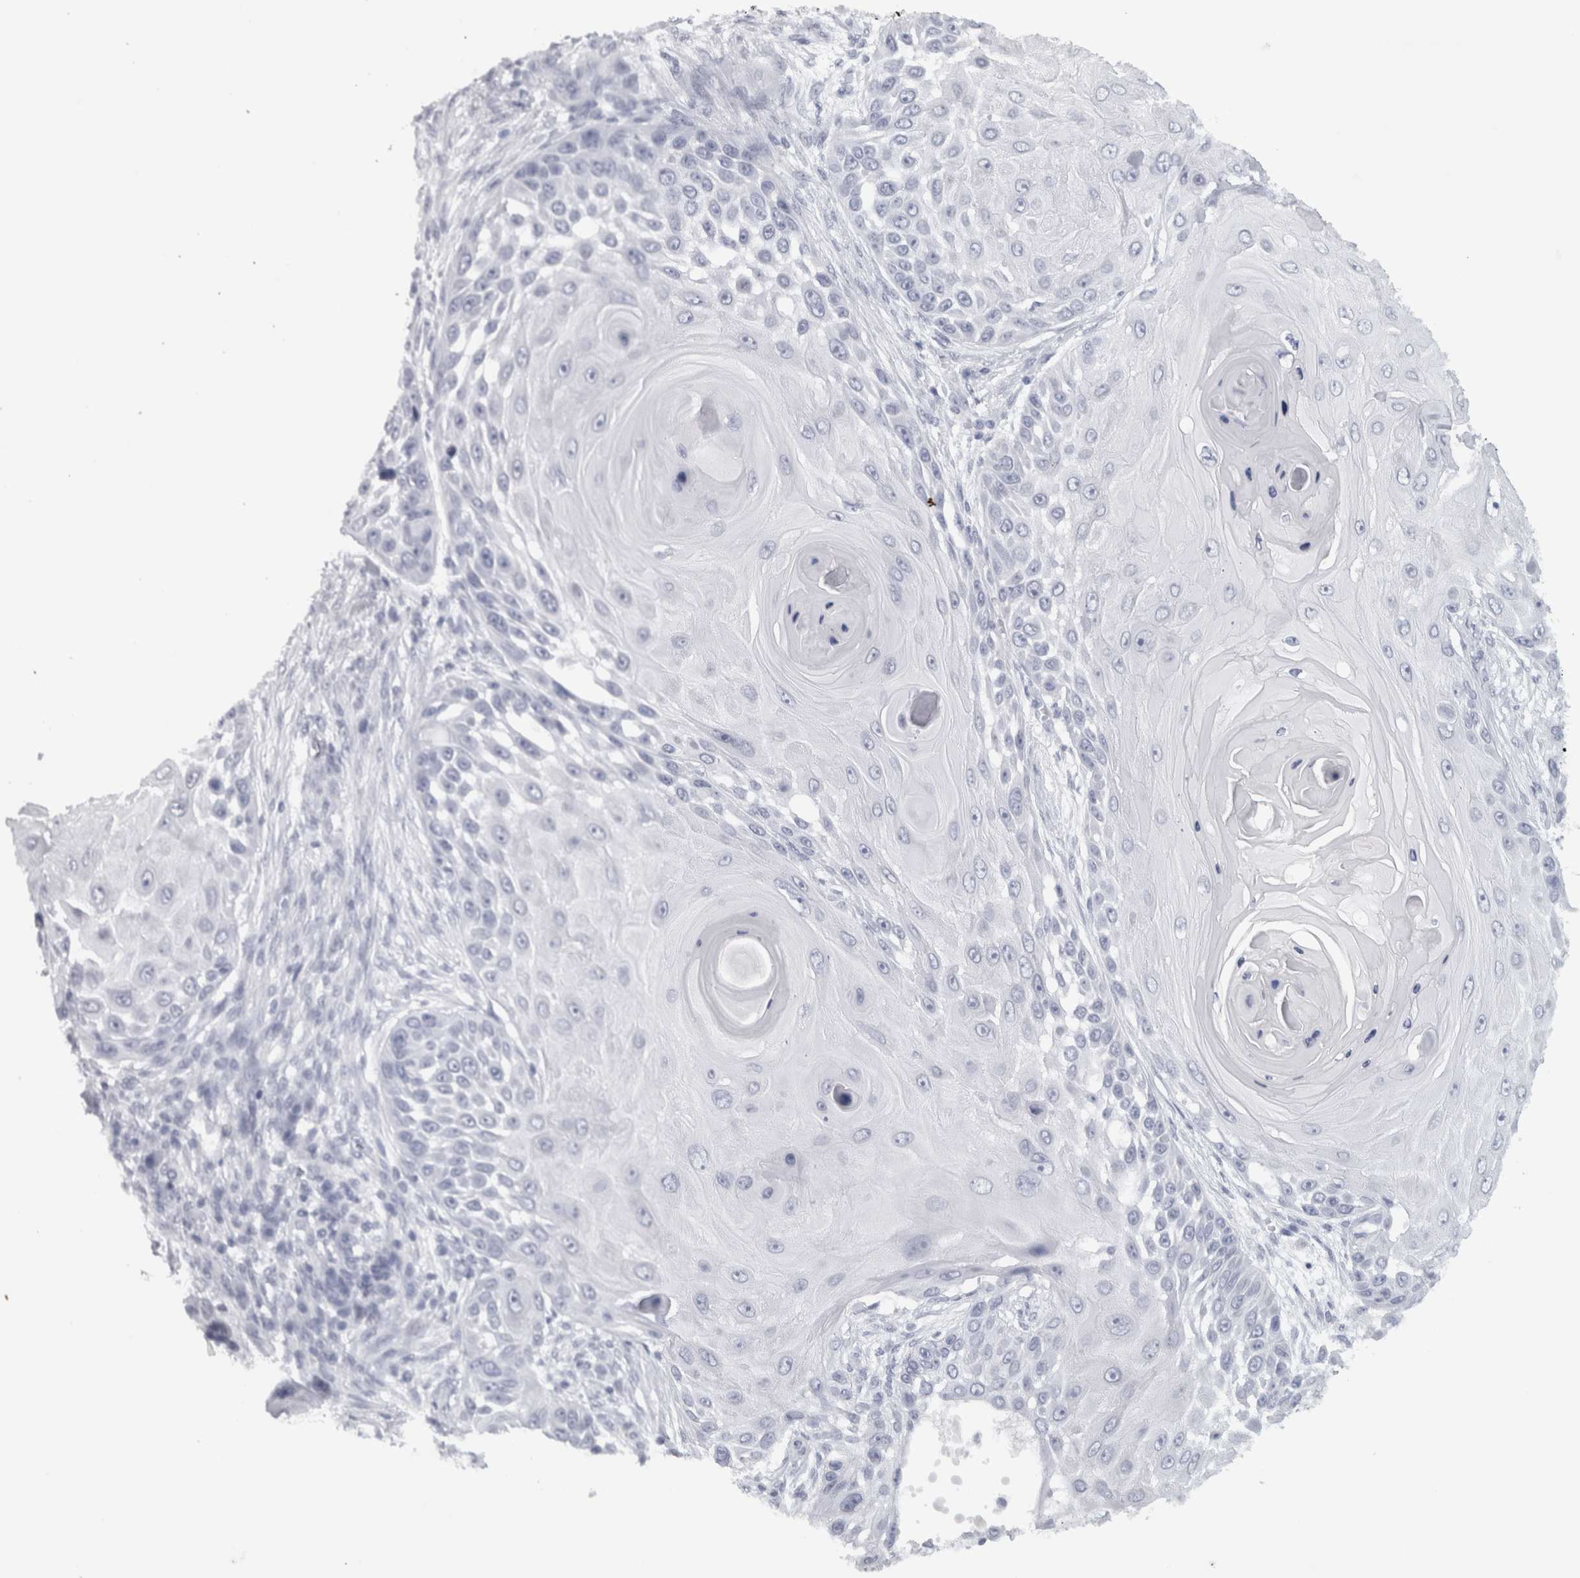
{"staining": {"intensity": "negative", "quantity": "none", "location": "none"}, "tissue": "skin cancer", "cell_type": "Tumor cells", "image_type": "cancer", "snomed": [{"axis": "morphology", "description": "Squamous cell carcinoma, NOS"}, {"axis": "topography", "description": "Skin"}], "caption": "The IHC photomicrograph has no significant positivity in tumor cells of squamous cell carcinoma (skin) tissue. (DAB (3,3'-diaminobenzidine) immunohistochemistry with hematoxylin counter stain).", "gene": "PTPRN2", "patient": {"sex": "female", "age": 44}}